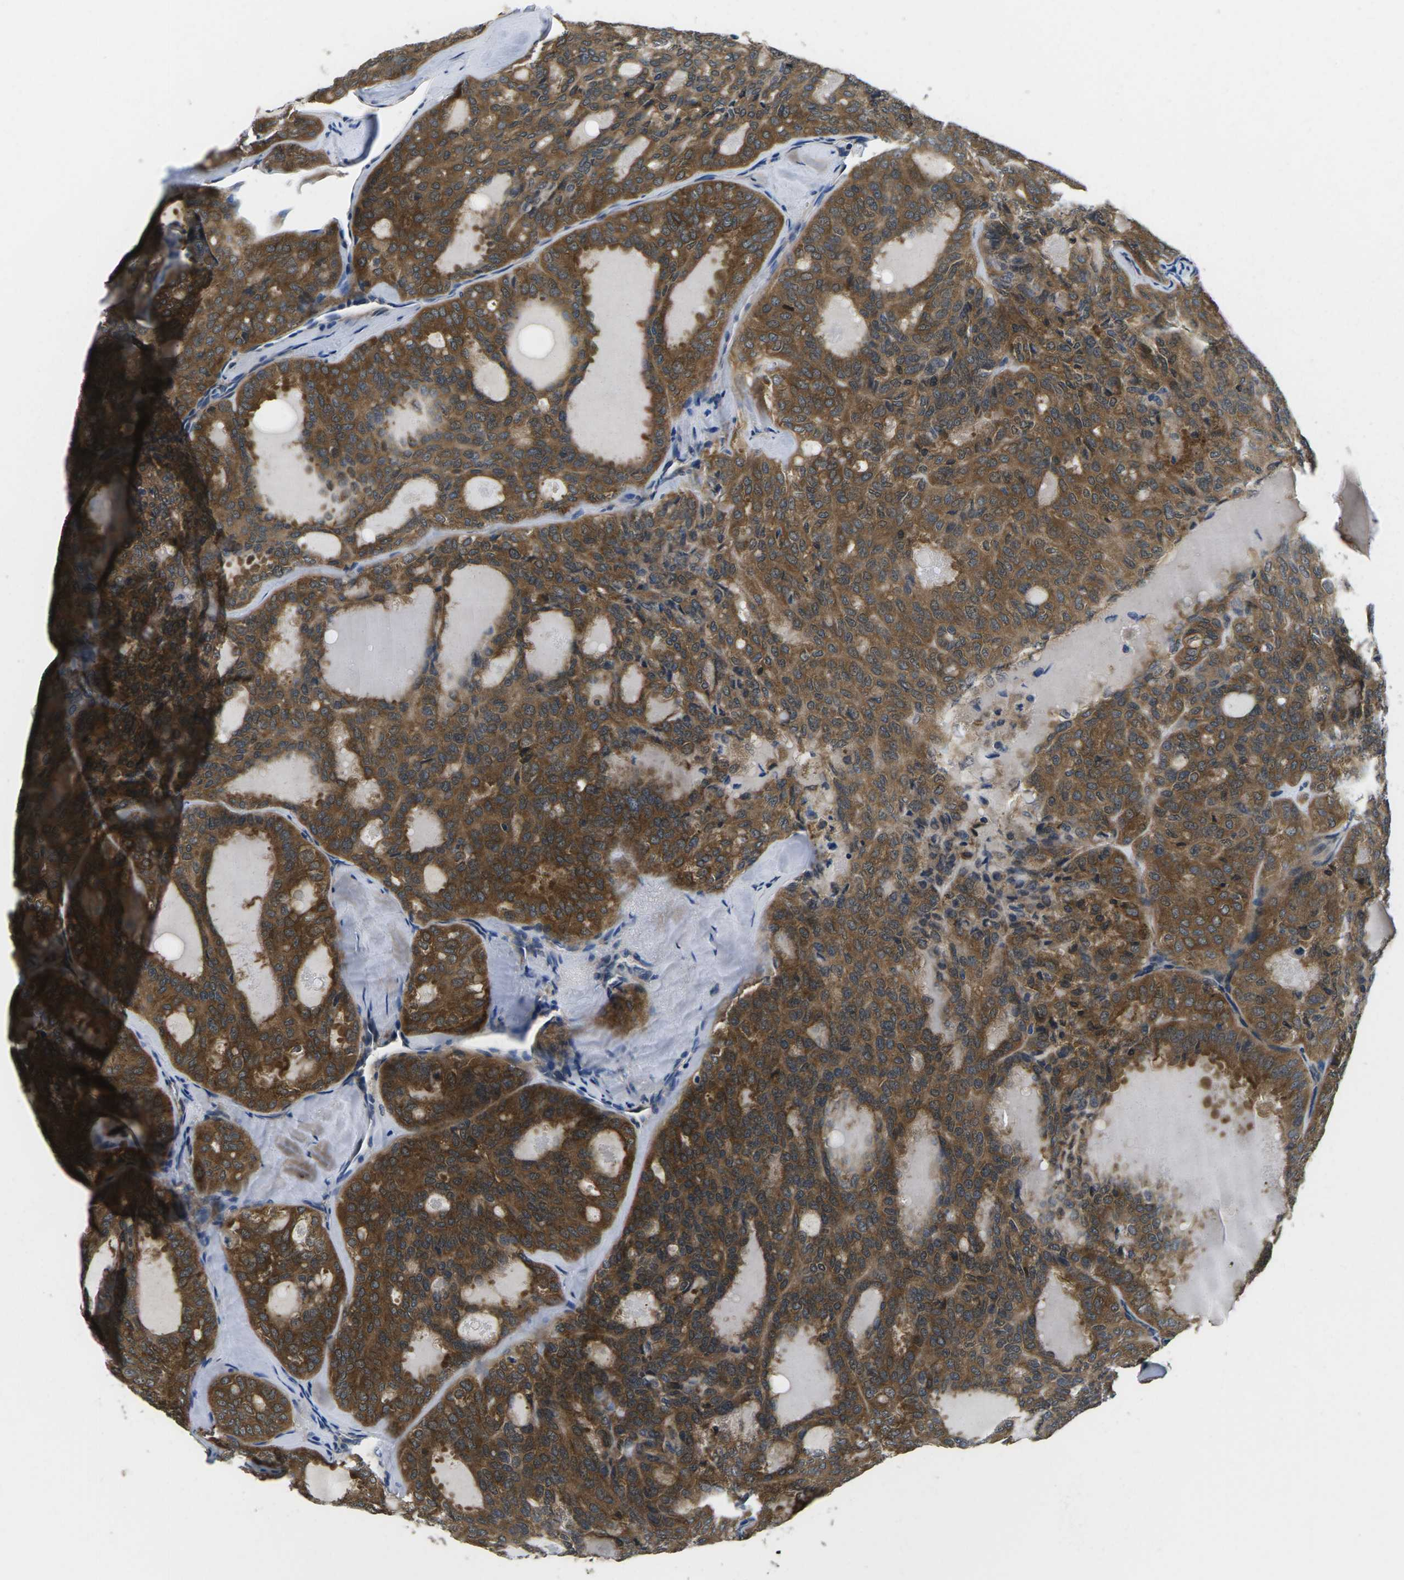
{"staining": {"intensity": "moderate", "quantity": ">75%", "location": "cytoplasmic/membranous"}, "tissue": "thyroid cancer", "cell_type": "Tumor cells", "image_type": "cancer", "snomed": [{"axis": "morphology", "description": "Follicular adenoma carcinoma, NOS"}, {"axis": "topography", "description": "Thyroid gland"}], "caption": "Thyroid follicular adenoma carcinoma stained with IHC reveals moderate cytoplasmic/membranous staining in about >75% of tumor cells.", "gene": "PLCE1", "patient": {"sex": "male", "age": 75}}